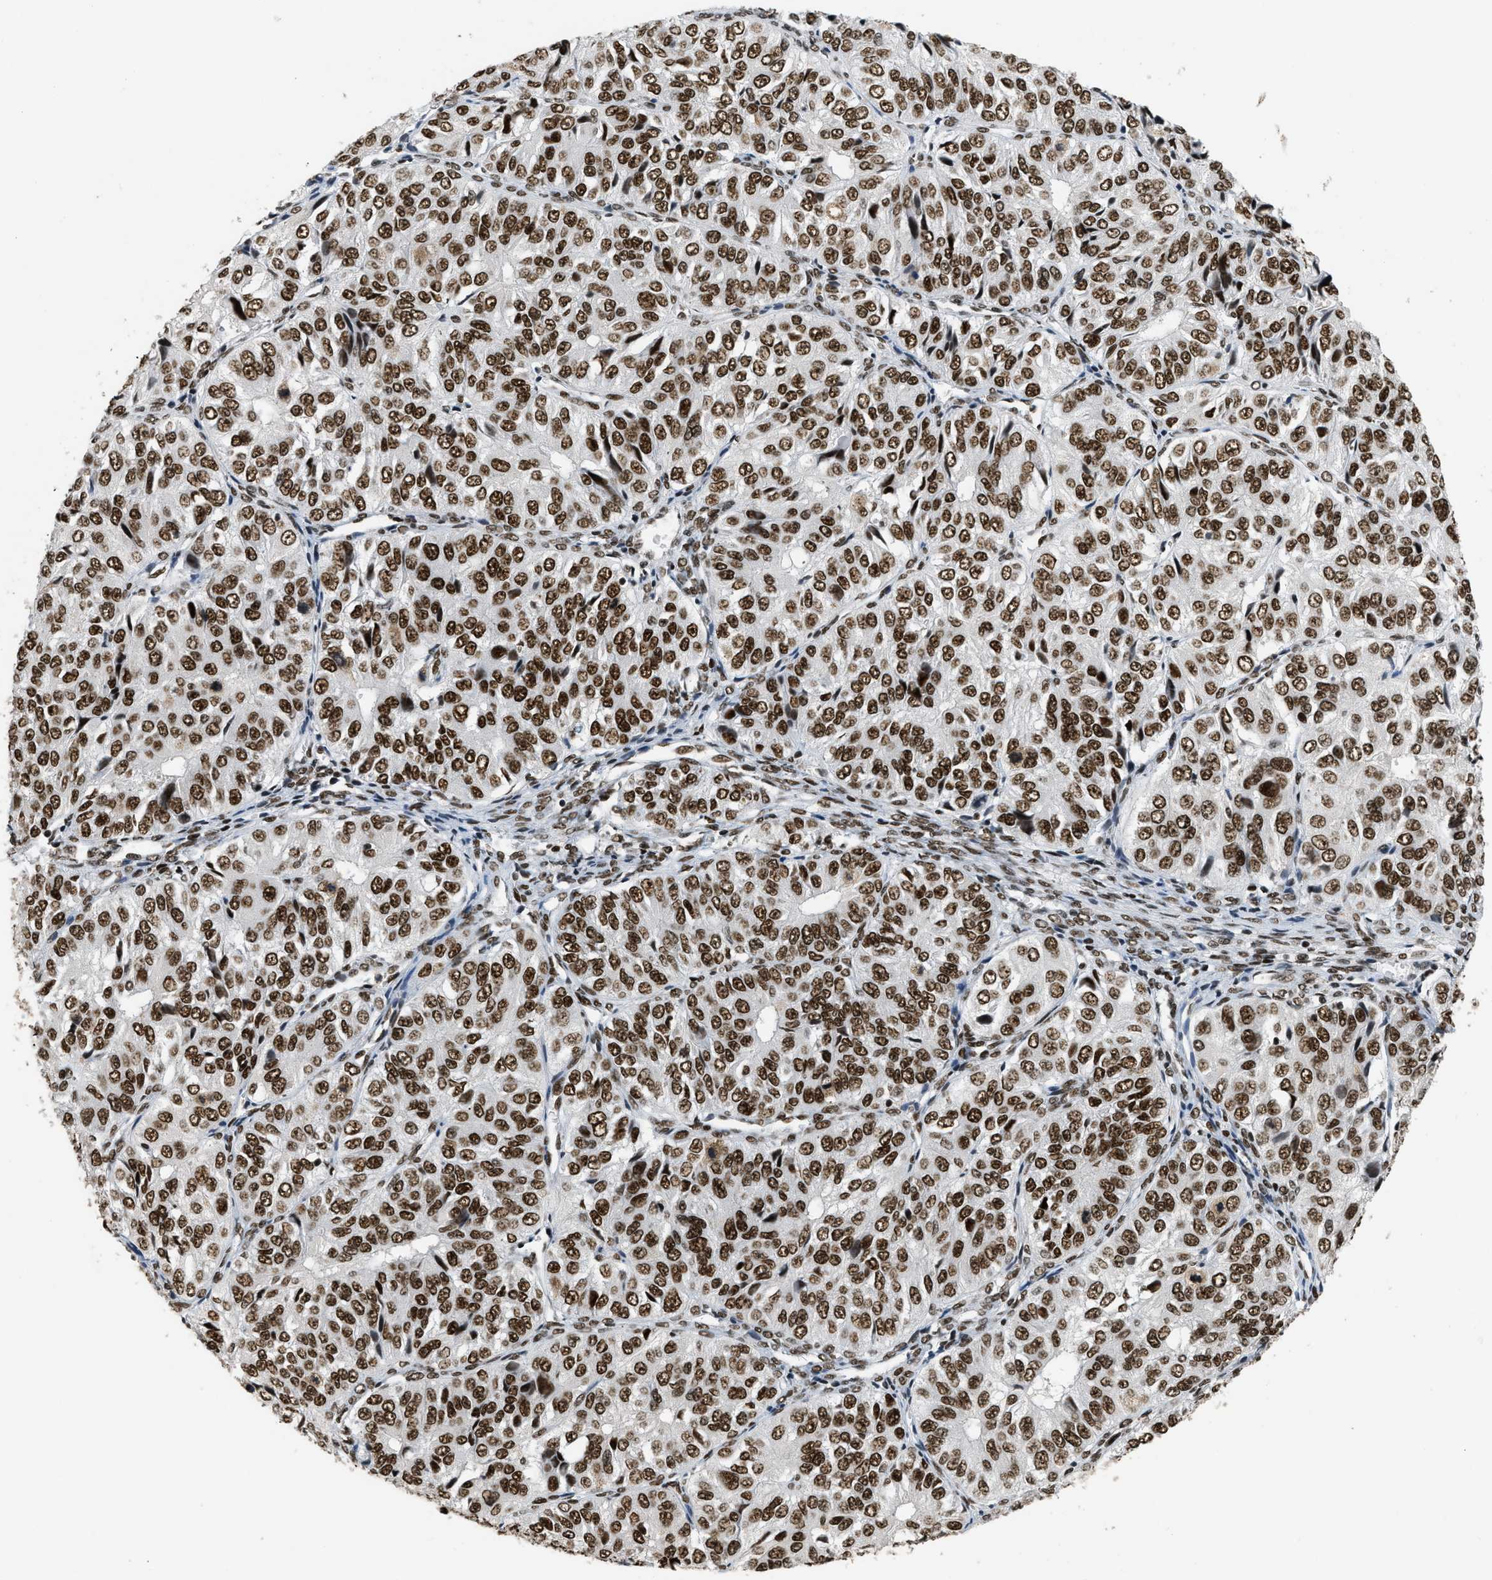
{"staining": {"intensity": "strong", "quantity": ">75%", "location": "nuclear"}, "tissue": "ovarian cancer", "cell_type": "Tumor cells", "image_type": "cancer", "snomed": [{"axis": "morphology", "description": "Carcinoma, endometroid"}, {"axis": "topography", "description": "Ovary"}], "caption": "IHC image of neoplastic tissue: human endometroid carcinoma (ovarian) stained using immunohistochemistry (IHC) exhibits high levels of strong protein expression localized specifically in the nuclear of tumor cells, appearing as a nuclear brown color.", "gene": "SMARCB1", "patient": {"sex": "female", "age": 51}}